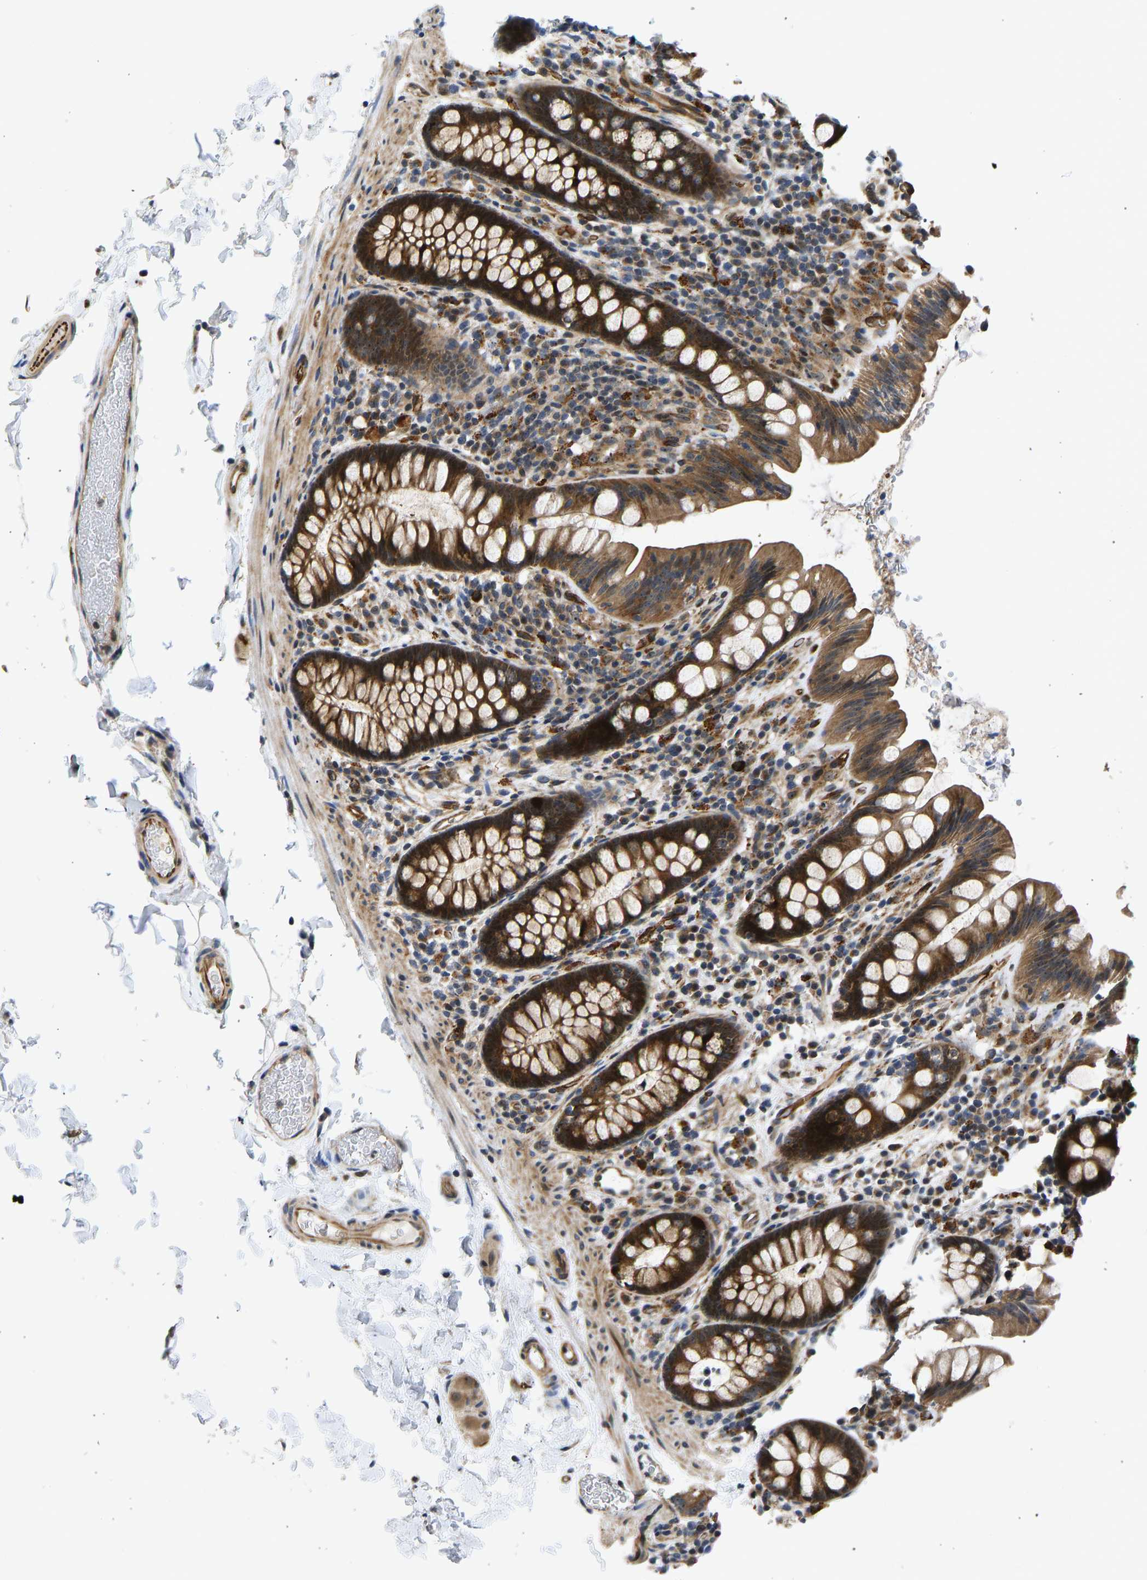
{"staining": {"intensity": "moderate", "quantity": ">75%", "location": "cytoplasmic/membranous"}, "tissue": "colon", "cell_type": "Endothelial cells", "image_type": "normal", "snomed": [{"axis": "morphology", "description": "Normal tissue, NOS"}, {"axis": "topography", "description": "Colon"}], "caption": "Immunohistochemical staining of benign human colon exhibits medium levels of moderate cytoplasmic/membranous expression in about >75% of endothelial cells.", "gene": "RESF1", "patient": {"sex": "female", "age": 80}}